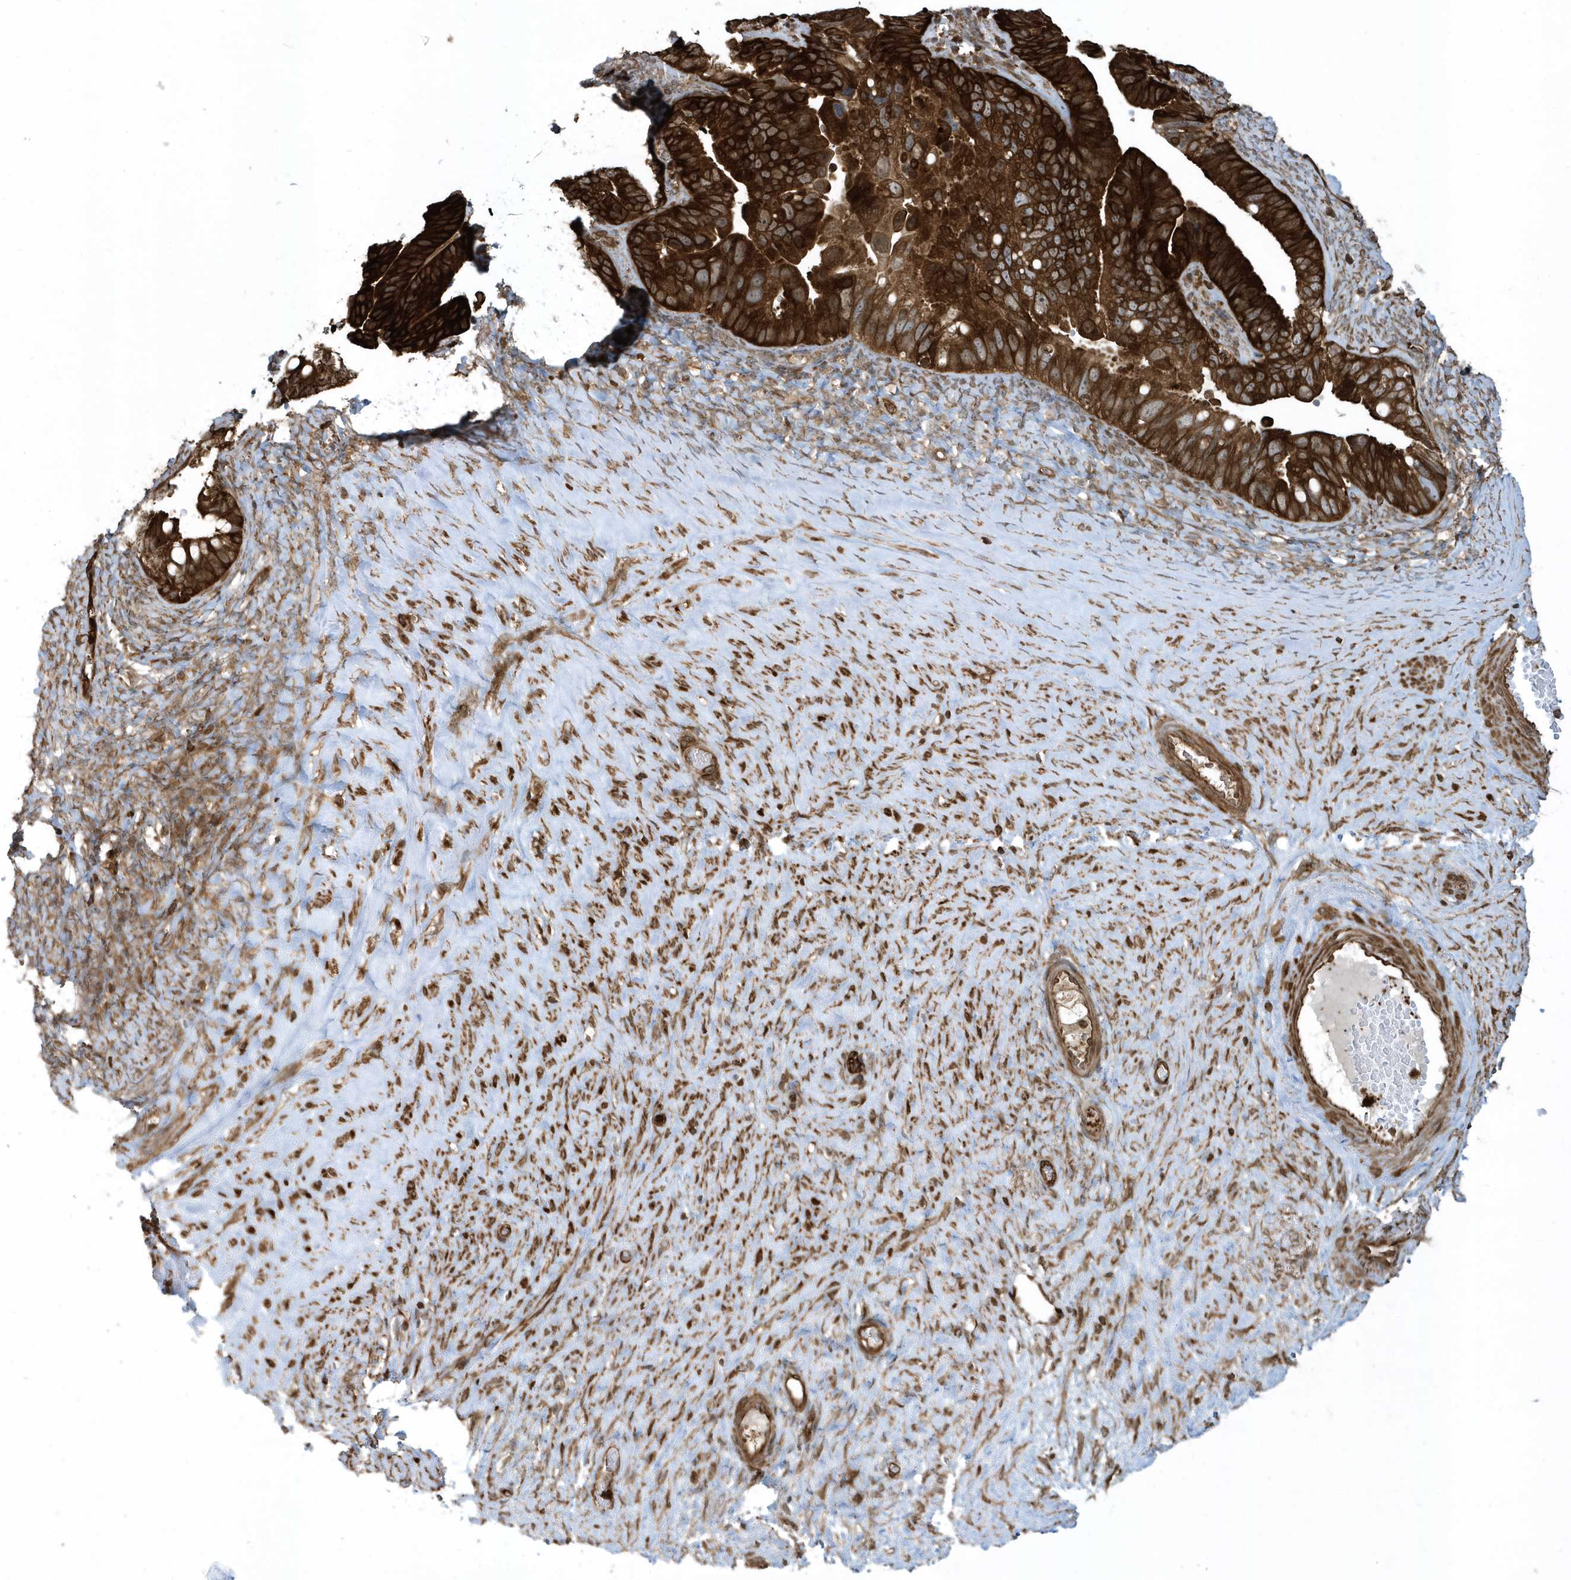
{"staining": {"intensity": "strong", "quantity": ">75%", "location": "cytoplasmic/membranous"}, "tissue": "ovarian cancer", "cell_type": "Tumor cells", "image_type": "cancer", "snomed": [{"axis": "morphology", "description": "Cystadenocarcinoma, serous, NOS"}, {"axis": "topography", "description": "Ovary"}], "caption": "Strong cytoplasmic/membranous positivity is seen in about >75% of tumor cells in ovarian cancer.", "gene": "CLCN6", "patient": {"sex": "female", "age": 56}}